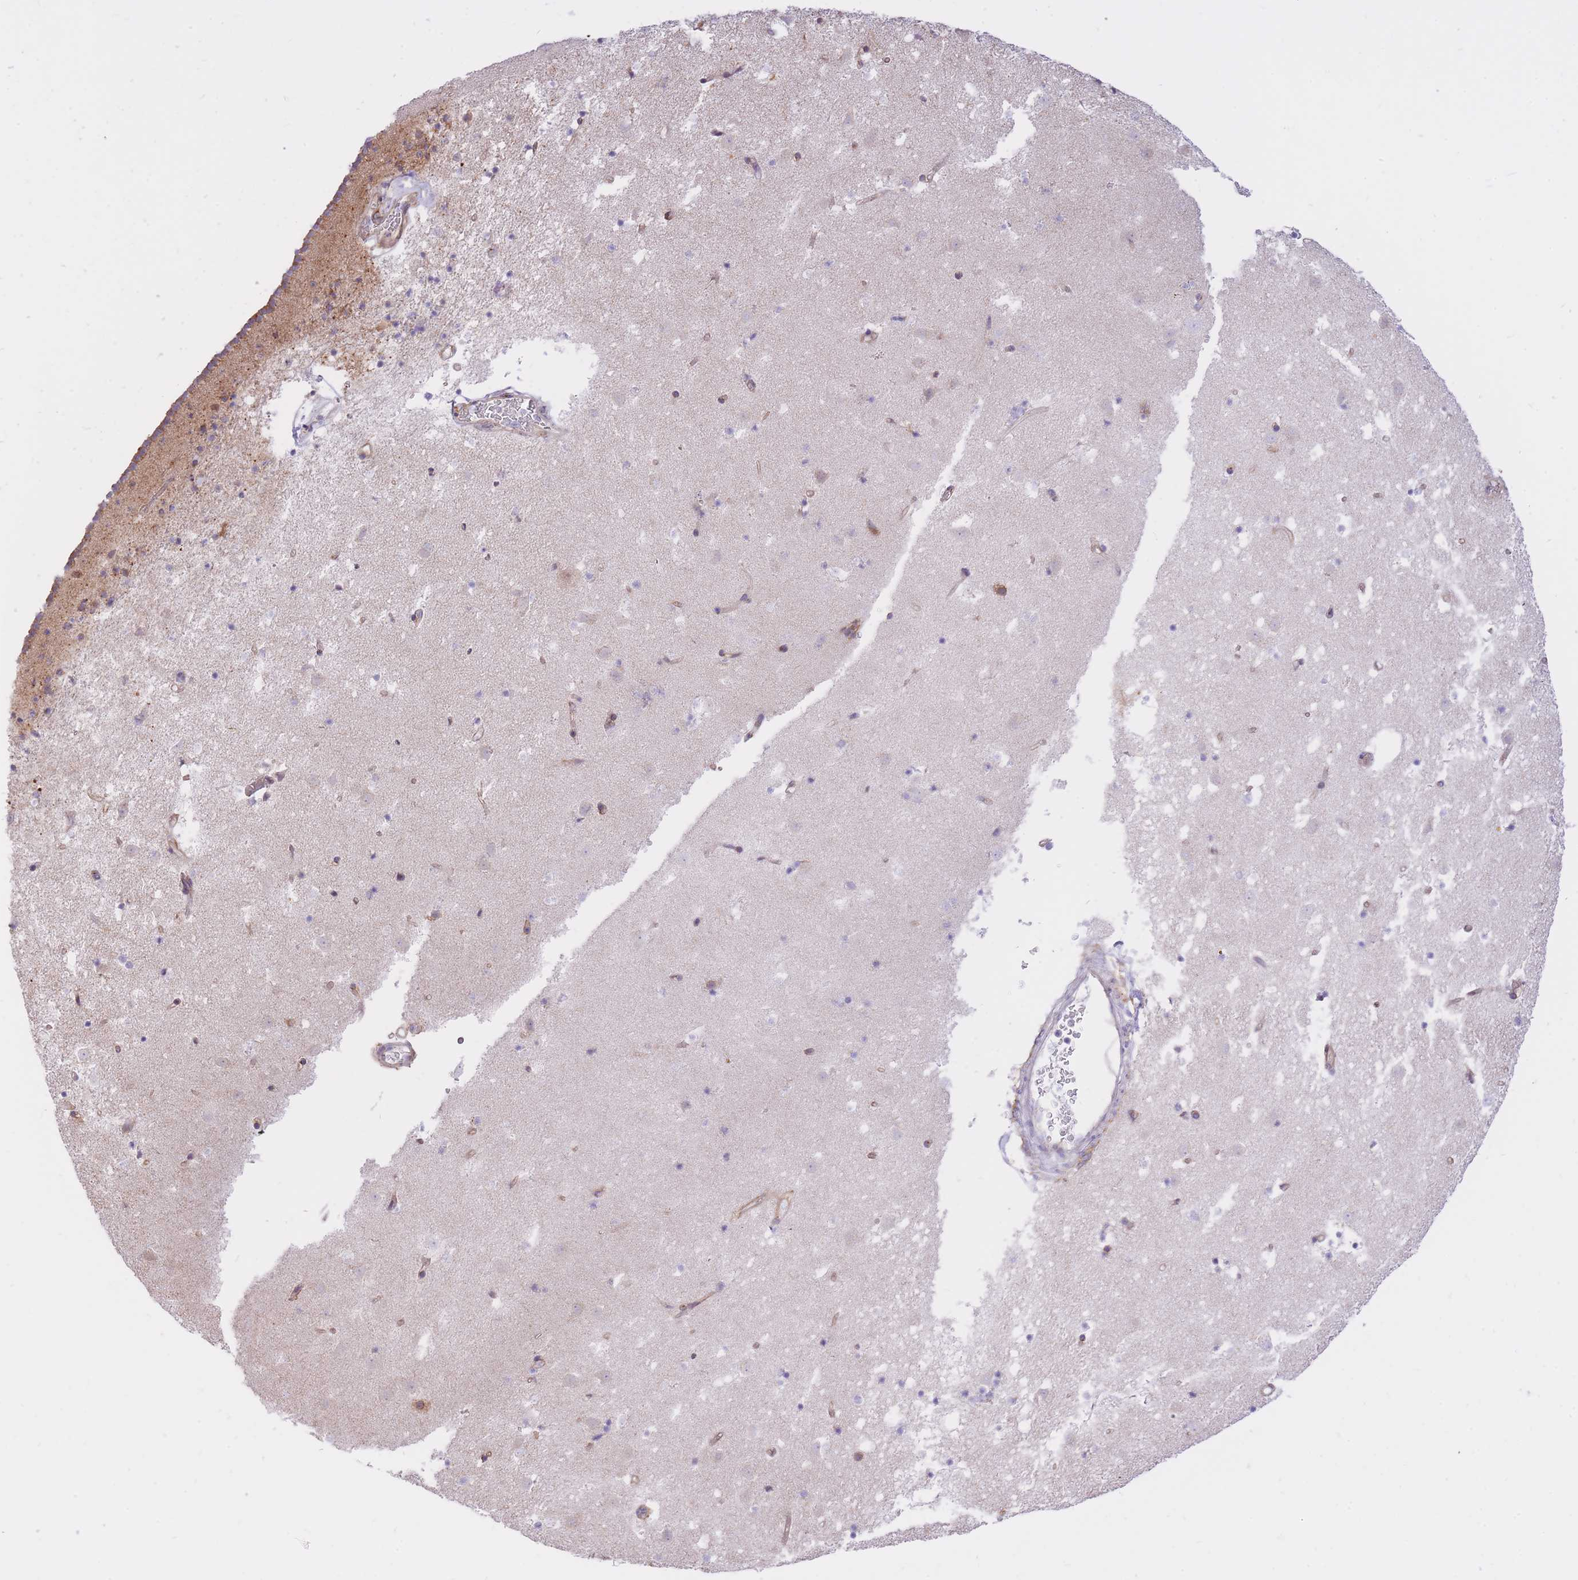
{"staining": {"intensity": "weak", "quantity": "<25%", "location": "cytoplasmic/membranous"}, "tissue": "caudate", "cell_type": "Glial cells", "image_type": "normal", "snomed": [{"axis": "morphology", "description": "Normal tissue, NOS"}, {"axis": "topography", "description": "Lateral ventricle wall"}], "caption": "The micrograph demonstrates no significant positivity in glial cells of caudate.", "gene": "GBP7", "patient": {"sex": "male", "age": 58}}